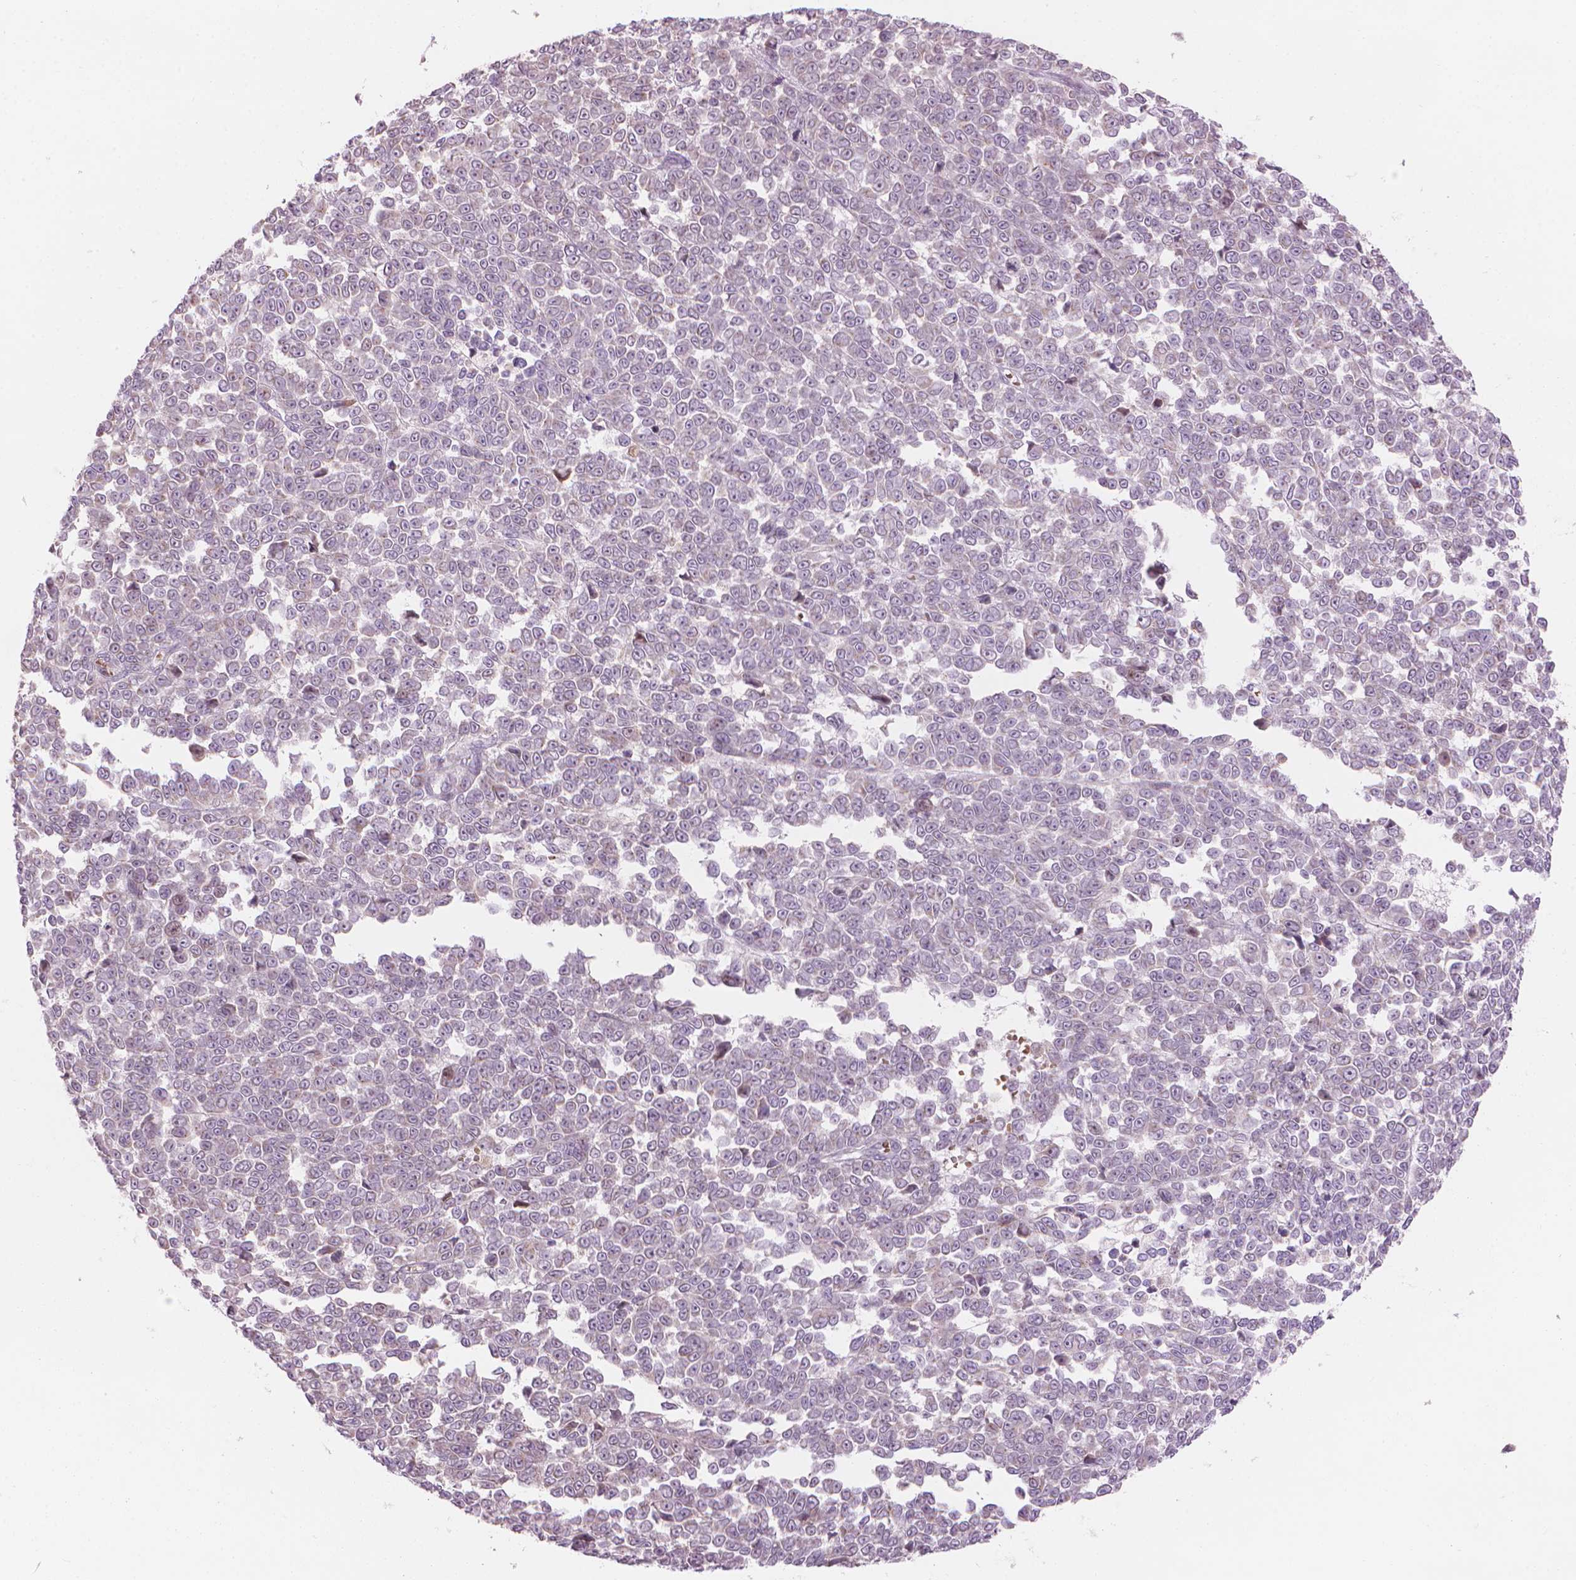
{"staining": {"intensity": "weak", "quantity": "<25%", "location": "nuclear"}, "tissue": "melanoma", "cell_type": "Tumor cells", "image_type": "cancer", "snomed": [{"axis": "morphology", "description": "Malignant melanoma, NOS"}, {"axis": "topography", "description": "Skin"}], "caption": "Immunohistochemical staining of malignant melanoma demonstrates no significant expression in tumor cells. The staining was performed using DAB to visualize the protein expression in brown, while the nuclei were stained in blue with hematoxylin (Magnification: 20x).", "gene": "IFFO1", "patient": {"sex": "female", "age": 95}}